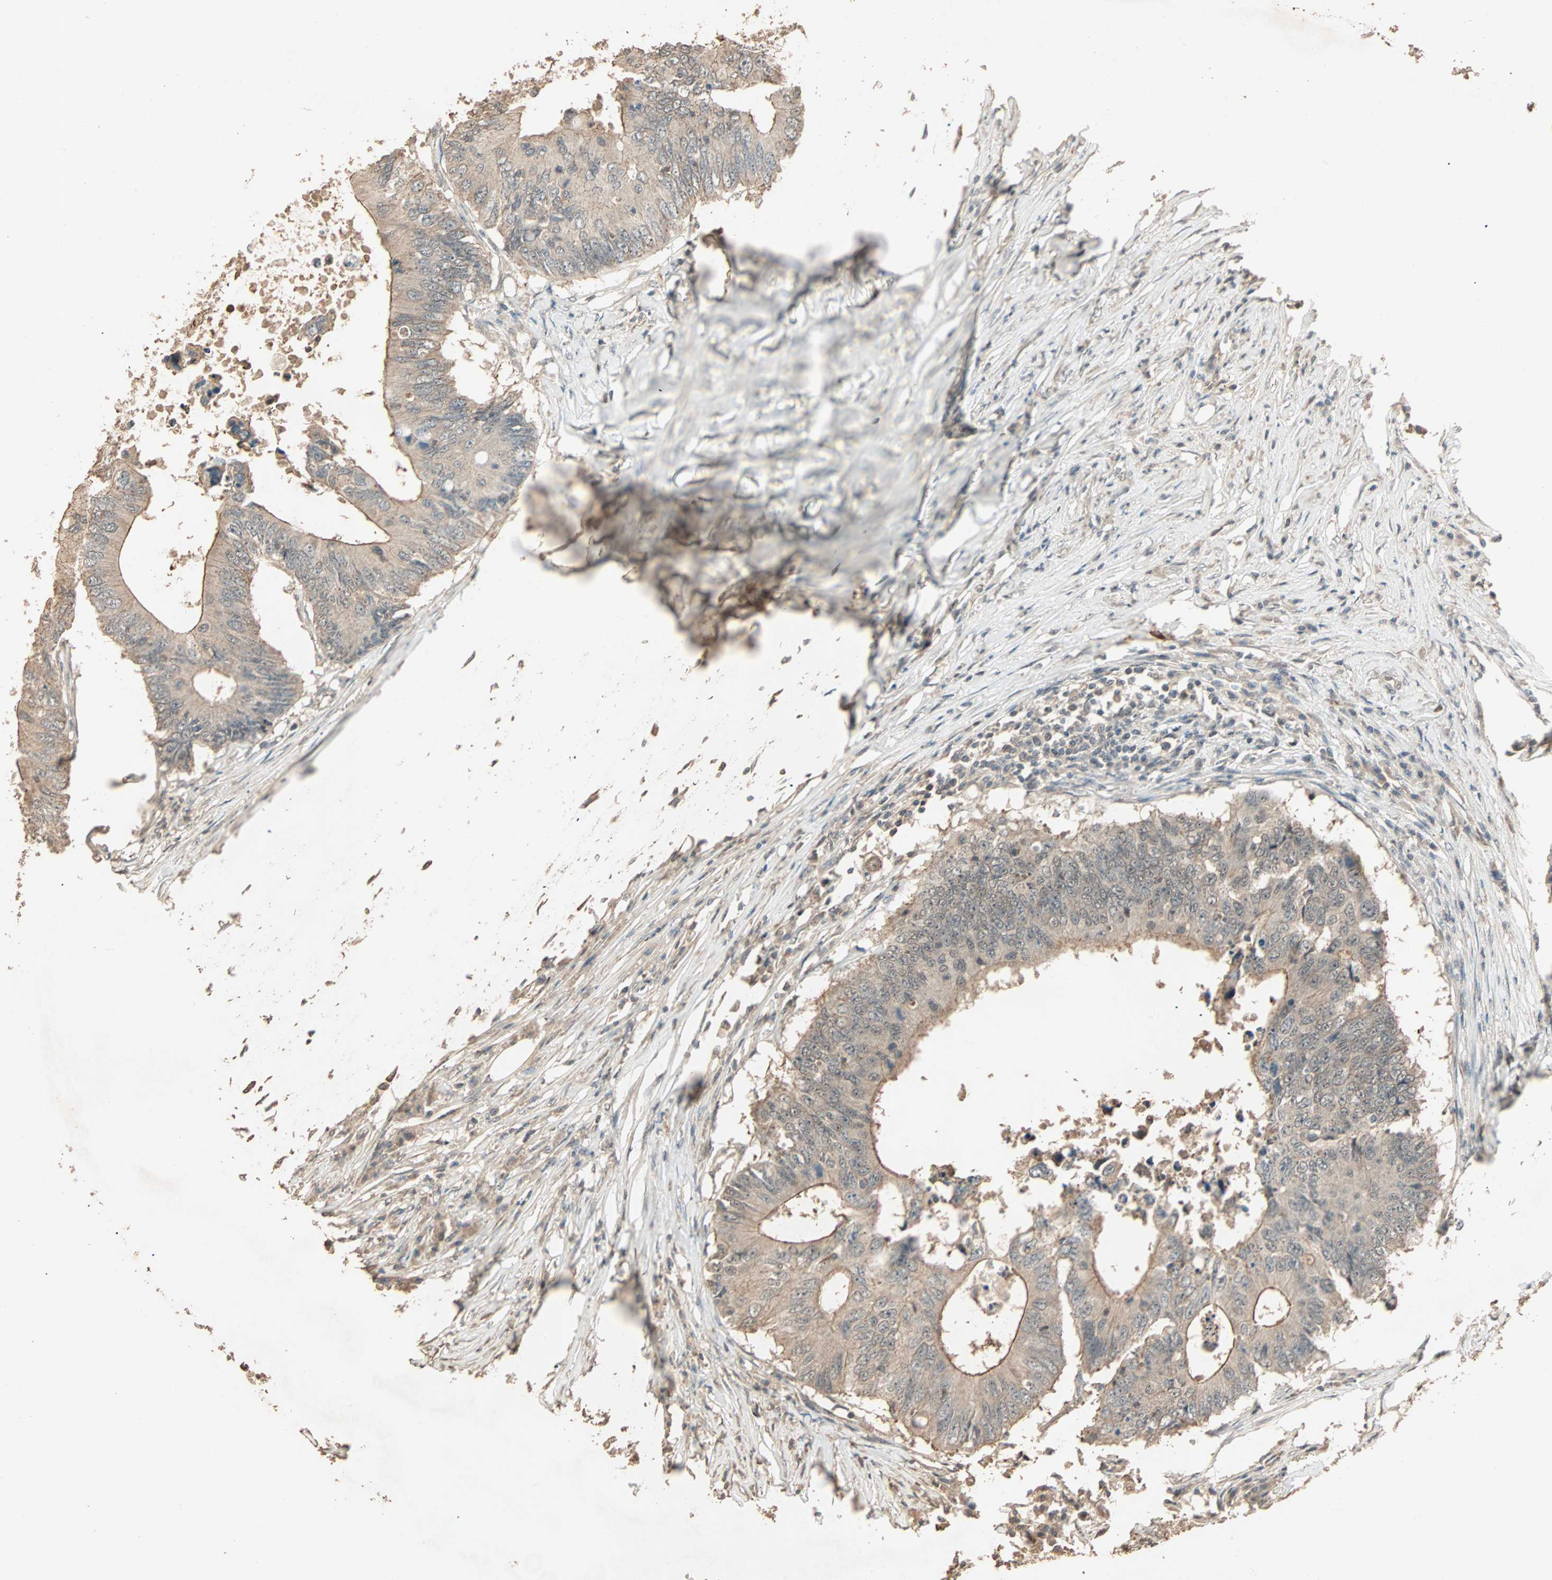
{"staining": {"intensity": "moderate", "quantity": ">75%", "location": "cytoplasmic/membranous"}, "tissue": "colorectal cancer", "cell_type": "Tumor cells", "image_type": "cancer", "snomed": [{"axis": "morphology", "description": "Adenocarcinoma, NOS"}, {"axis": "topography", "description": "Colon"}], "caption": "Immunohistochemical staining of human colorectal cancer displays medium levels of moderate cytoplasmic/membranous staining in about >75% of tumor cells.", "gene": "ZBTB33", "patient": {"sex": "male", "age": 71}}